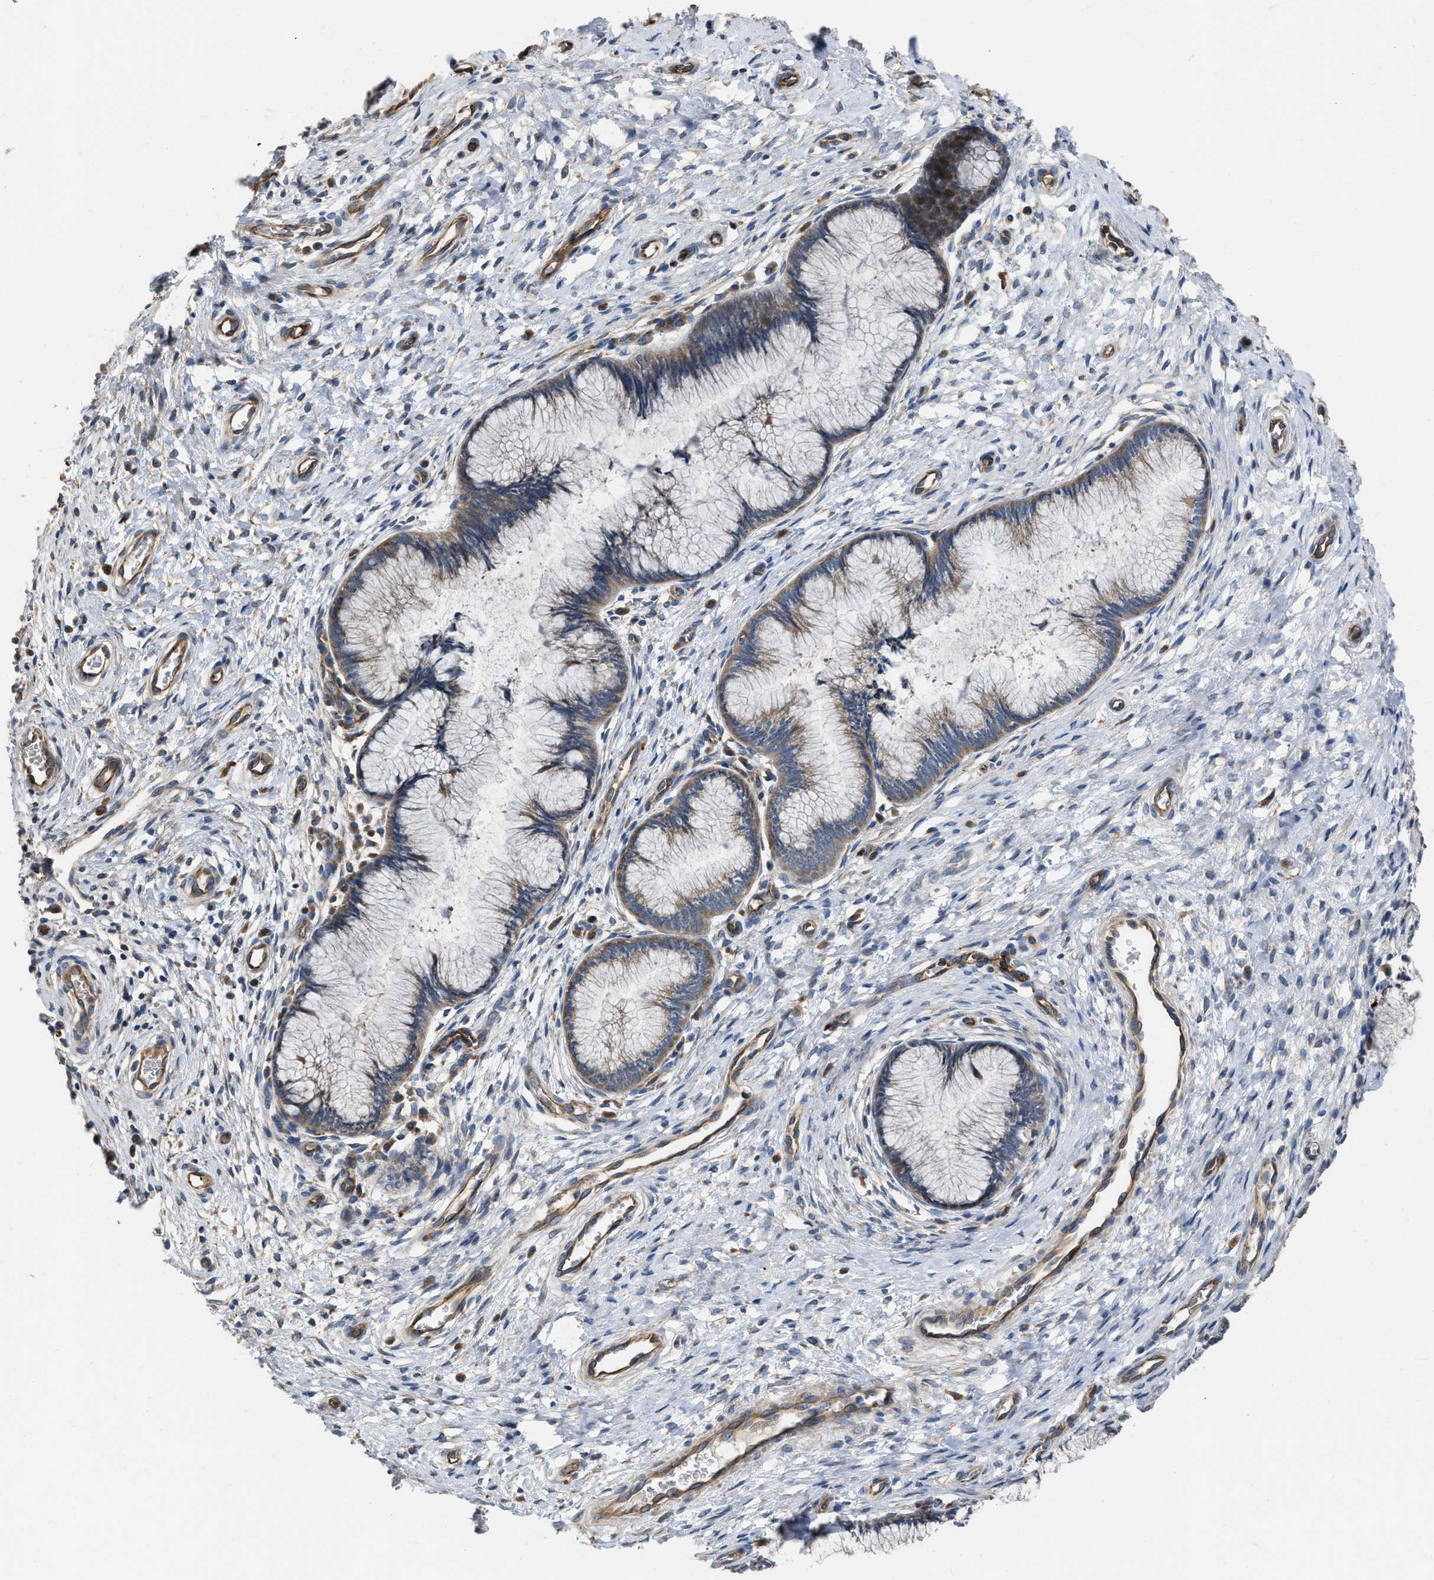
{"staining": {"intensity": "weak", "quantity": ">75%", "location": "cytoplasmic/membranous"}, "tissue": "cervix", "cell_type": "Glandular cells", "image_type": "normal", "snomed": [{"axis": "morphology", "description": "Normal tissue, NOS"}, {"axis": "topography", "description": "Cervix"}], "caption": "About >75% of glandular cells in normal cervix show weak cytoplasmic/membranous protein expression as visualized by brown immunohistochemical staining.", "gene": "SLC4A11", "patient": {"sex": "female", "age": 55}}